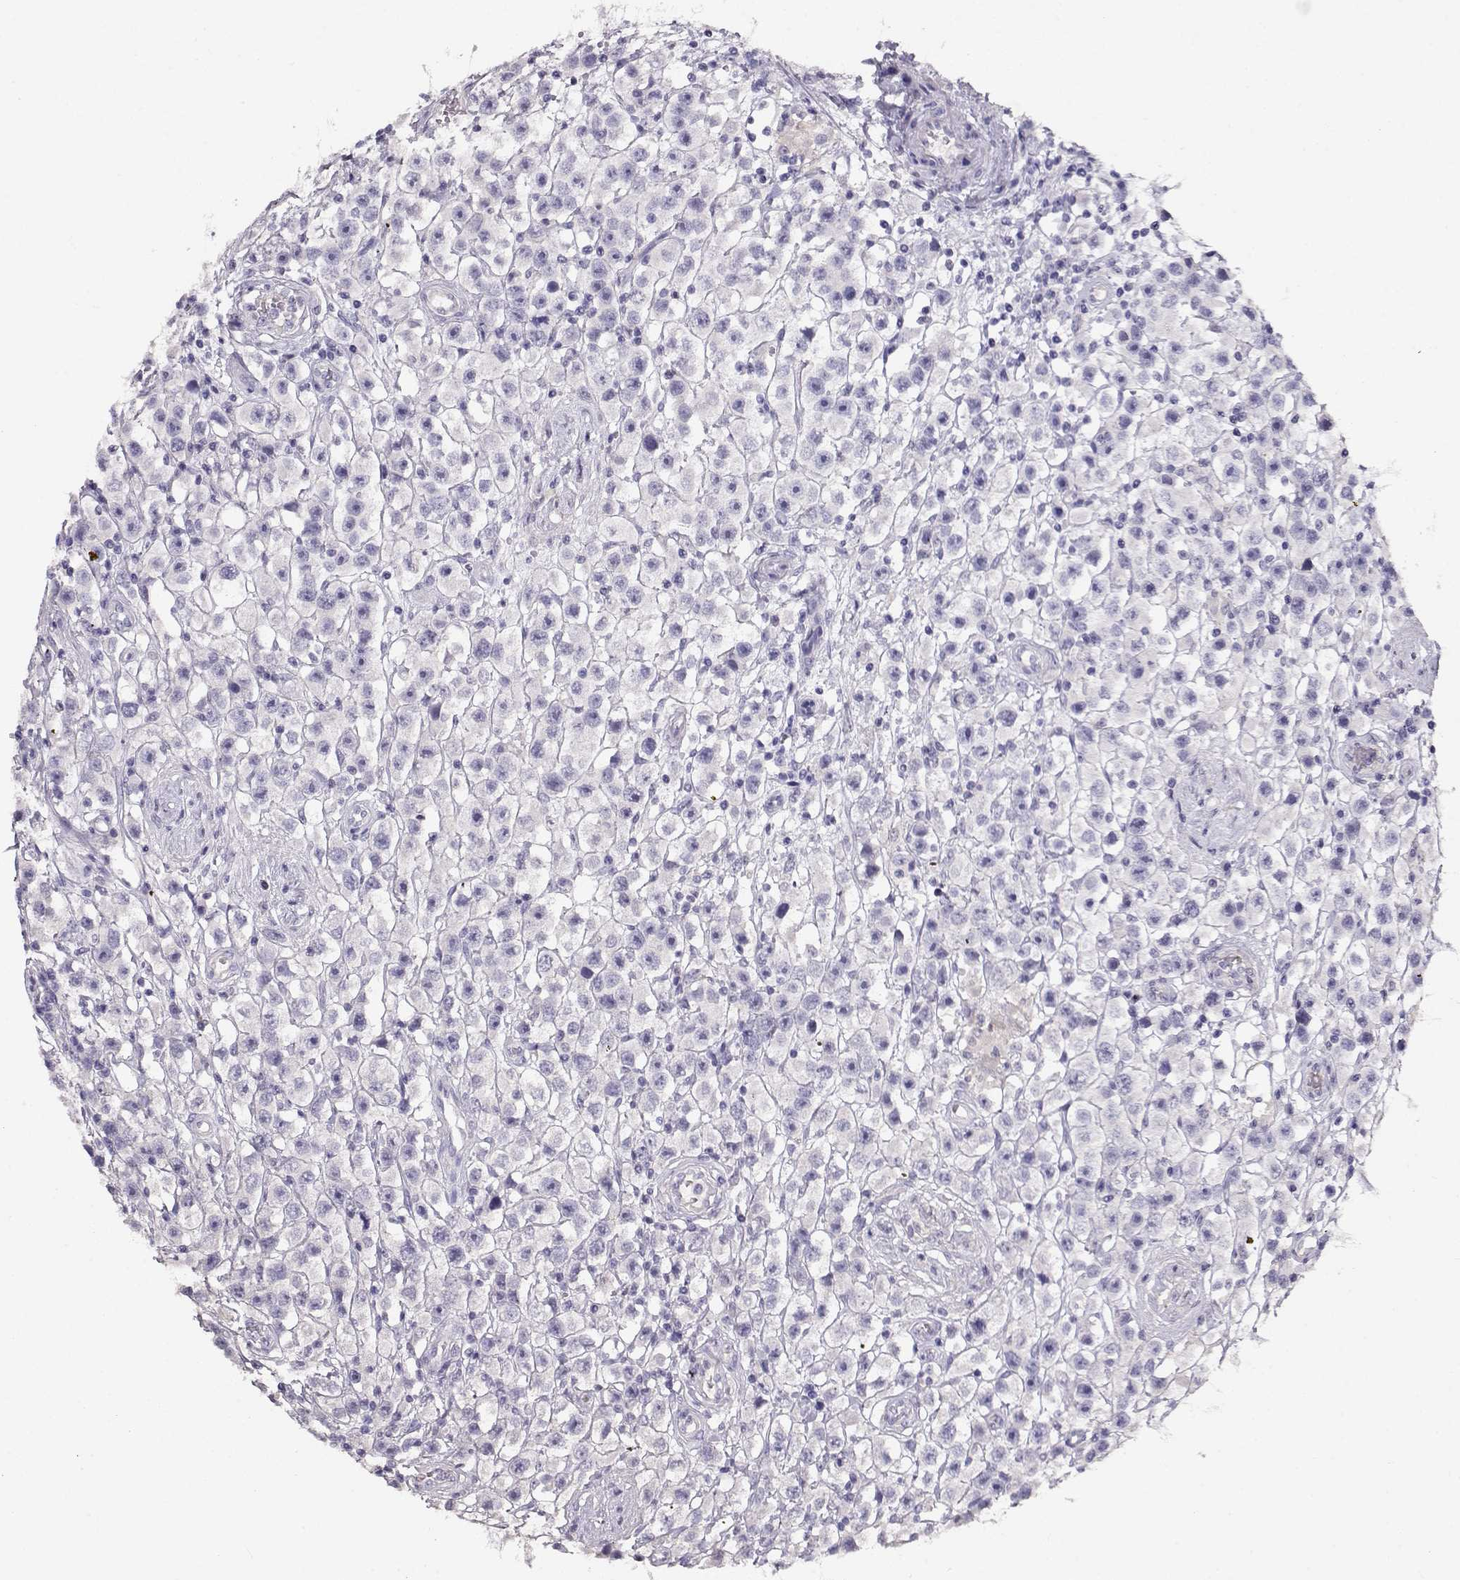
{"staining": {"intensity": "negative", "quantity": "none", "location": "none"}, "tissue": "testis cancer", "cell_type": "Tumor cells", "image_type": "cancer", "snomed": [{"axis": "morphology", "description": "Seminoma, NOS"}, {"axis": "topography", "description": "Testis"}], "caption": "Protein analysis of testis cancer shows no significant positivity in tumor cells.", "gene": "NDRG4", "patient": {"sex": "male", "age": 45}}